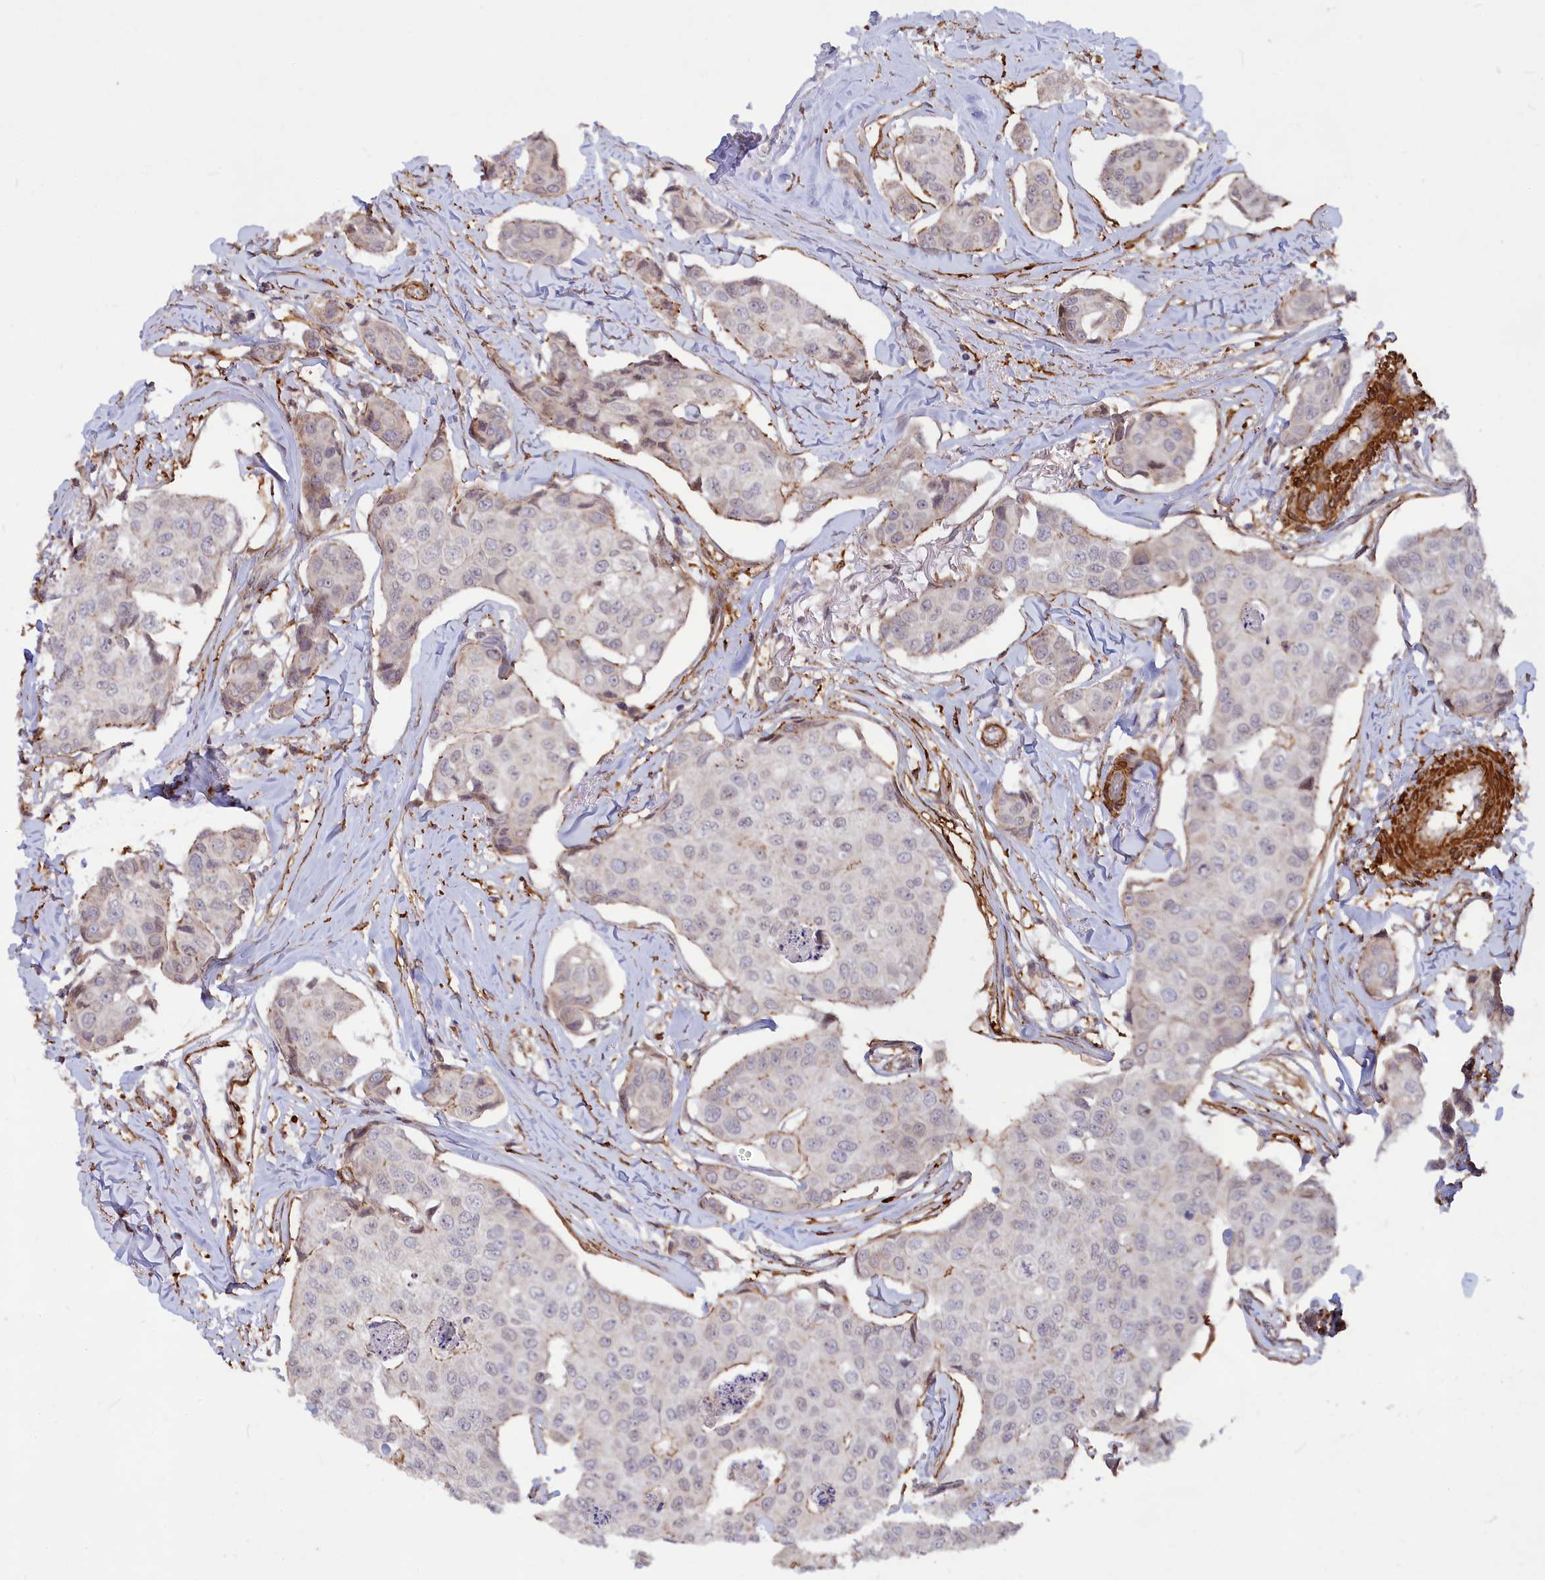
{"staining": {"intensity": "moderate", "quantity": "<25%", "location": "cytoplasmic/membranous"}, "tissue": "breast cancer", "cell_type": "Tumor cells", "image_type": "cancer", "snomed": [{"axis": "morphology", "description": "Duct carcinoma"}, {"axis": "topography", "description": "Breast"}], "caption": "Breast cancer (infiltrating ductal carcinoma) stained with a protein marker exhibits moderate staining in tumor cells.", "gene": "CCDC154", "patient": {"sex": "female", "age": 80}}